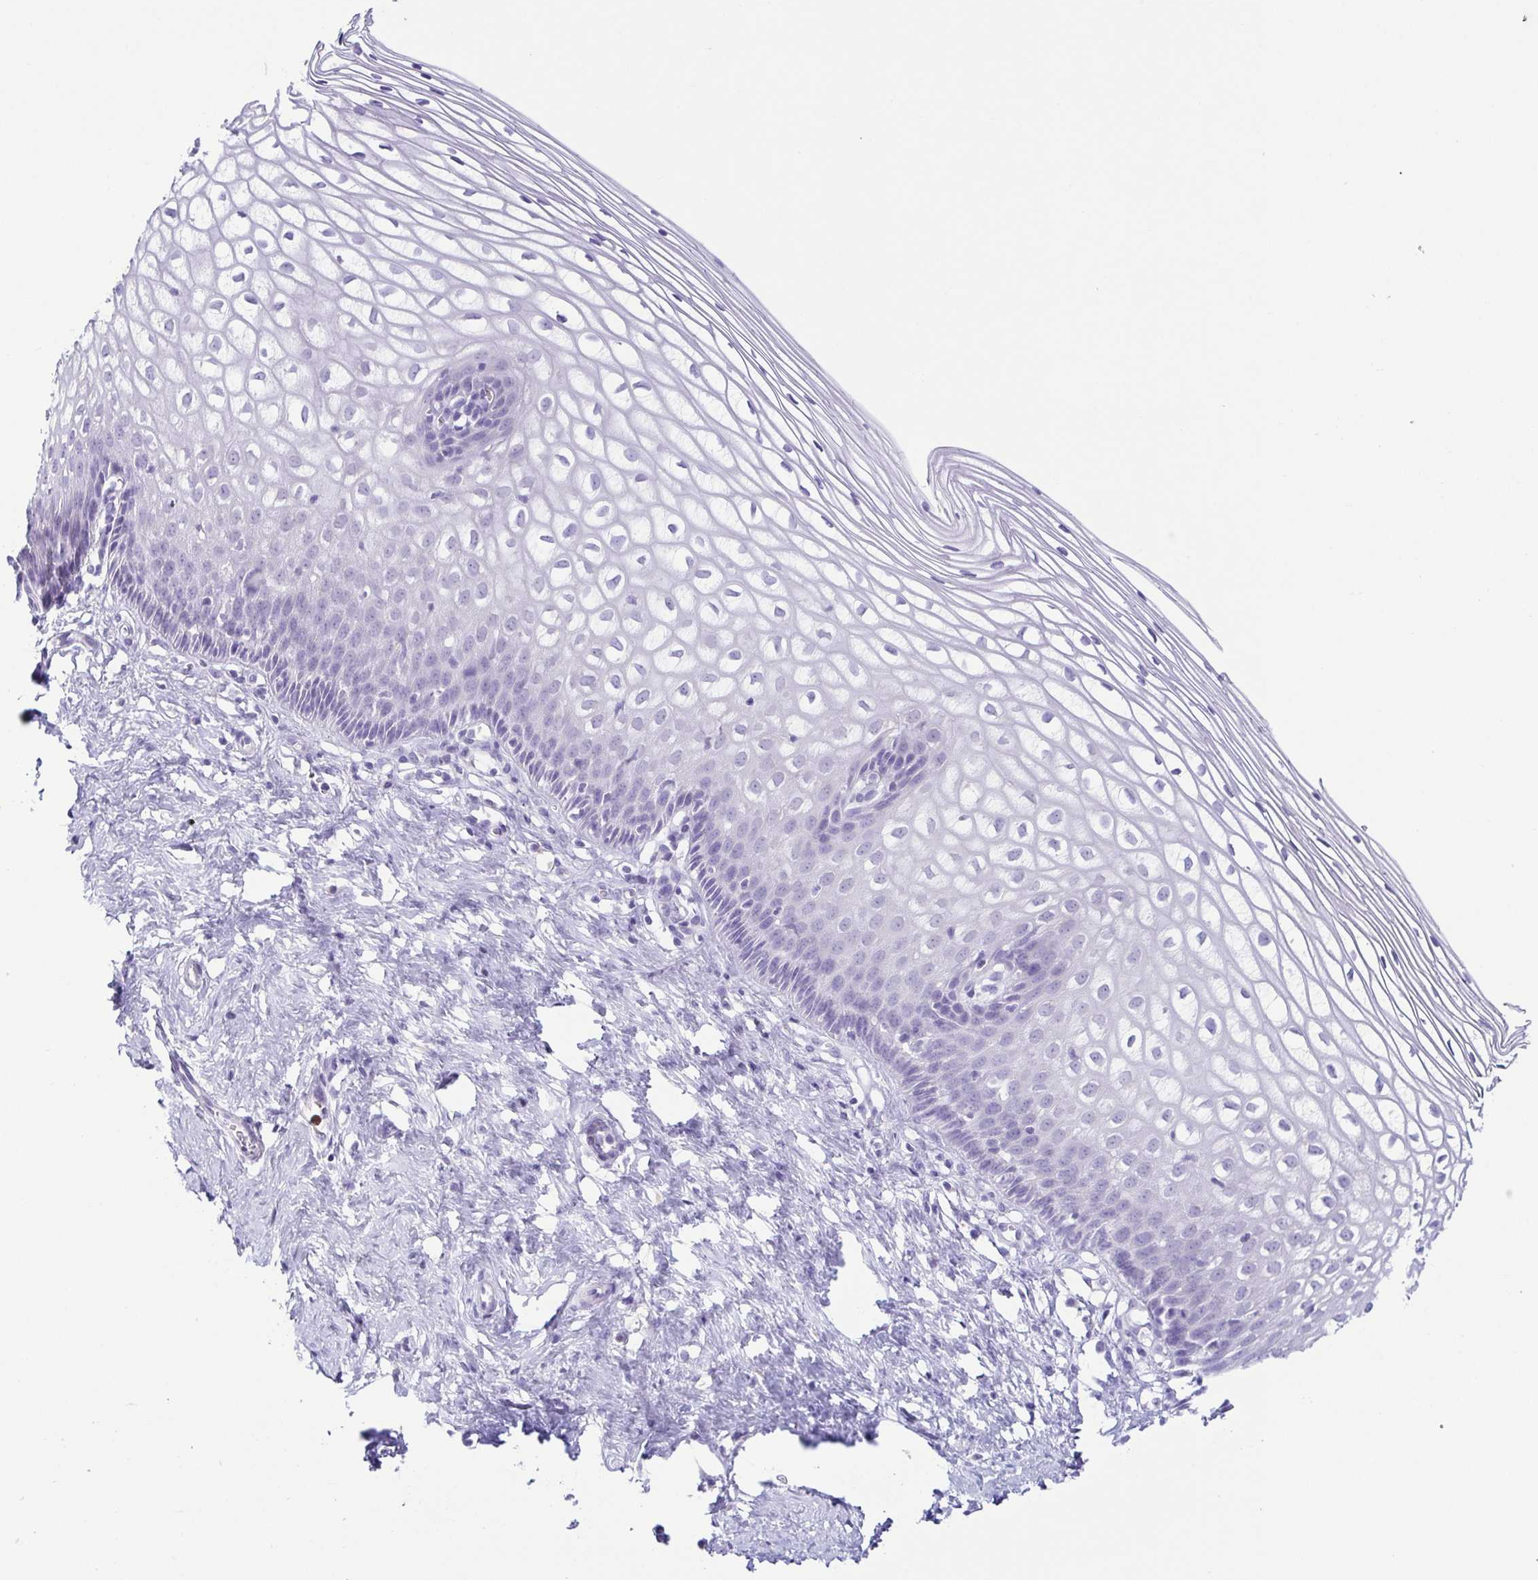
{"staining": {"intensity": "negative", "quantity": "none", "location": "none"}, "tissue": "cervix", "cell_type": "Glandular cells", "image_type": "normal", "snomed": [{"axis": "morphology", "description": "Normal tissue, NOS"}, {"axis": "topography", "description": "Cervix"}], "caption": "IHC of normal human cervix reveals no positivity in glandular cells. (Stains: DAB immunohistochemistry with hematoxylin counter stain, Microscopy: brightfield microscopy at high magnification).", "gene": "AZU1", "patient": {"sex": "female", "age": 36}}